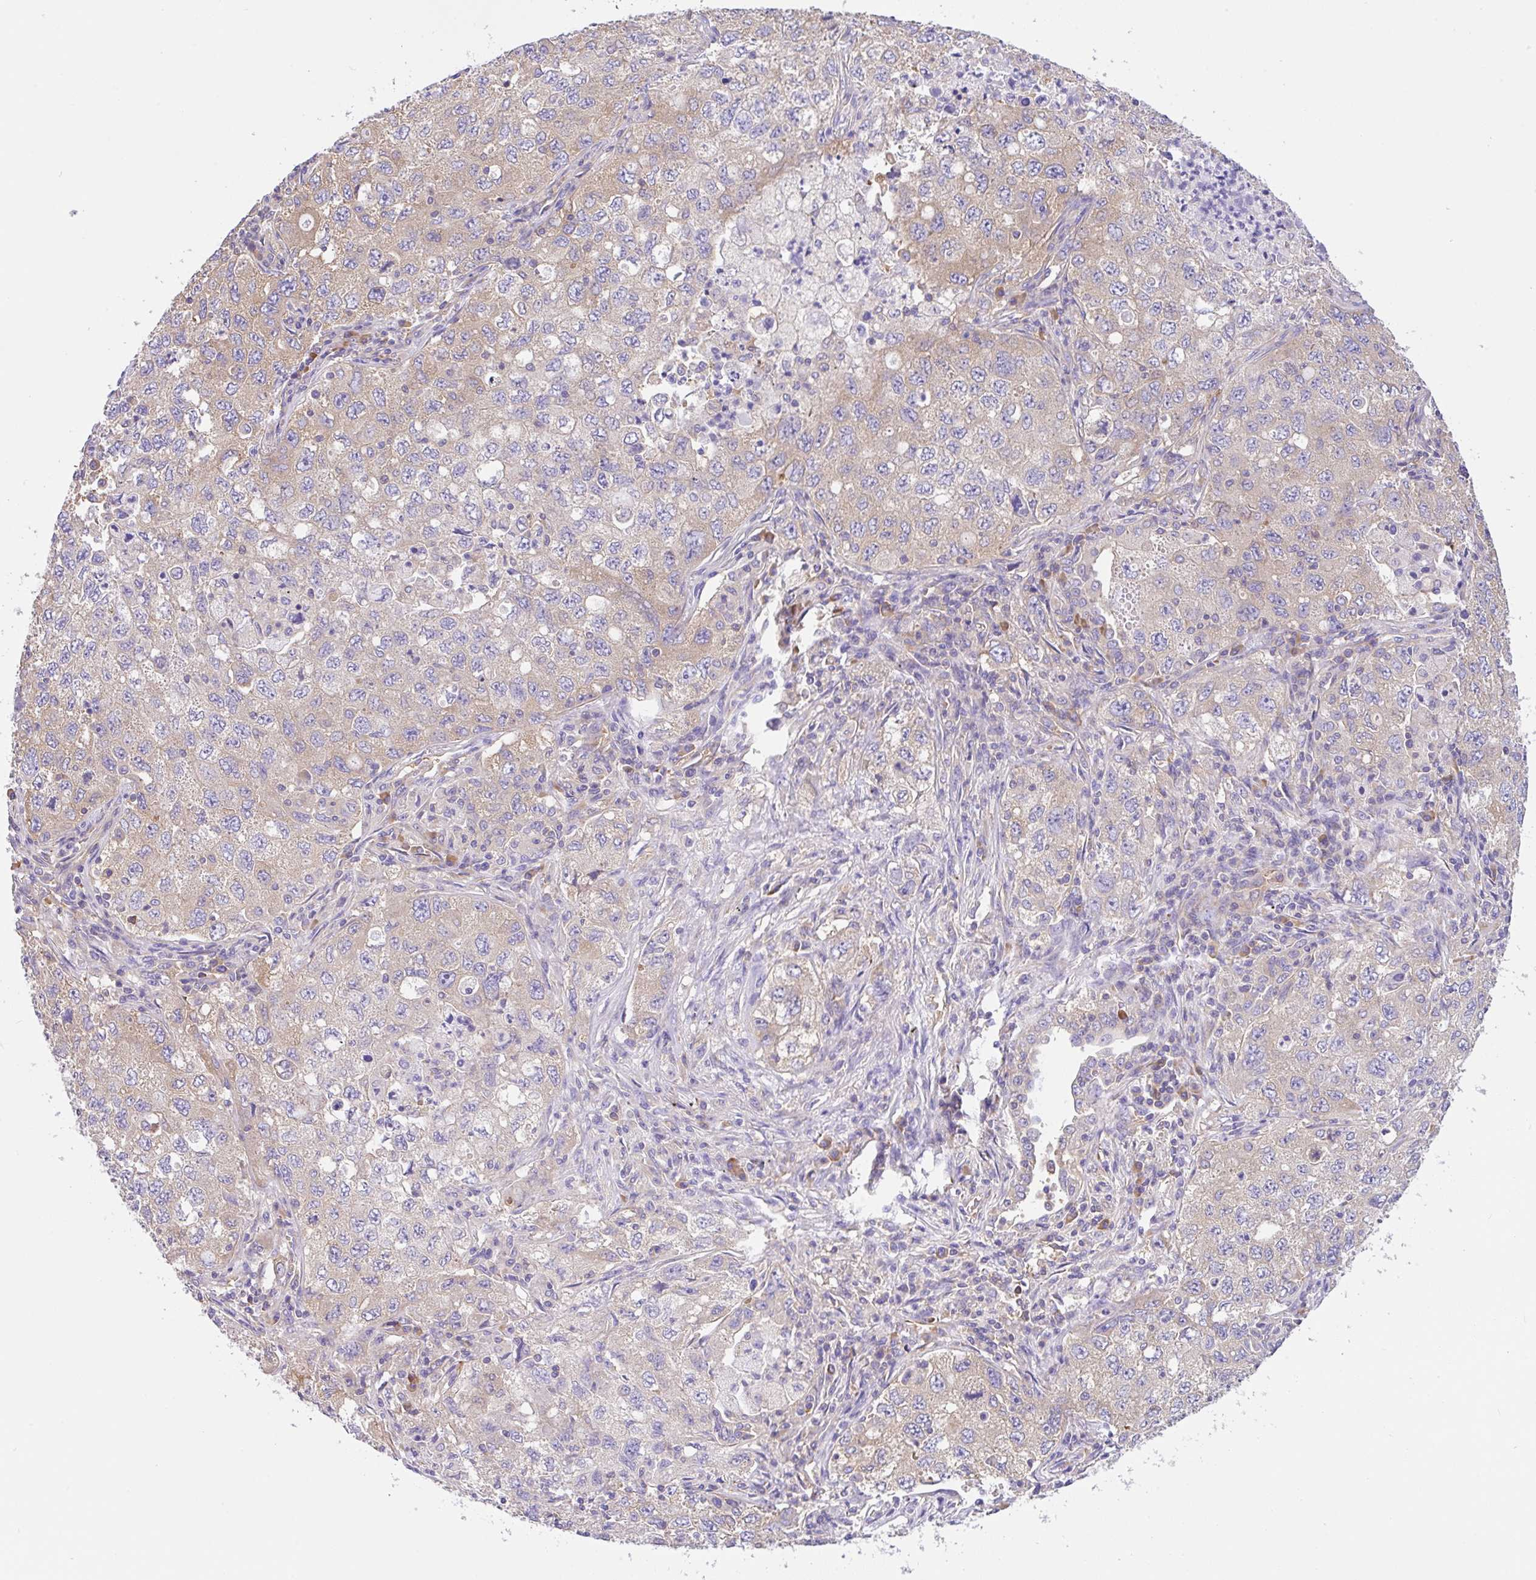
{"staining": {"intensity": "weak", "quantity": "25%-75%", "location": "cytoplasmic/membranous"}, "tissue": "lung cancer", "cell_type": "Tumor cells", "image_type": "cancer", "snomed": [{"axis": "morphology", "description": "Adenocarcinoma, NOS"}, {"axis": "topography", "description": "Lung"}], "caption": "This photomicrograph reveals immunohistochemistry staining of lung adenocarcinoma, with low weak cytoplasmic/membranous expression in about 25%-75% of tumor cells.", "gene": "GFPT2", "patient": {"sex": "female", "age": 57}}